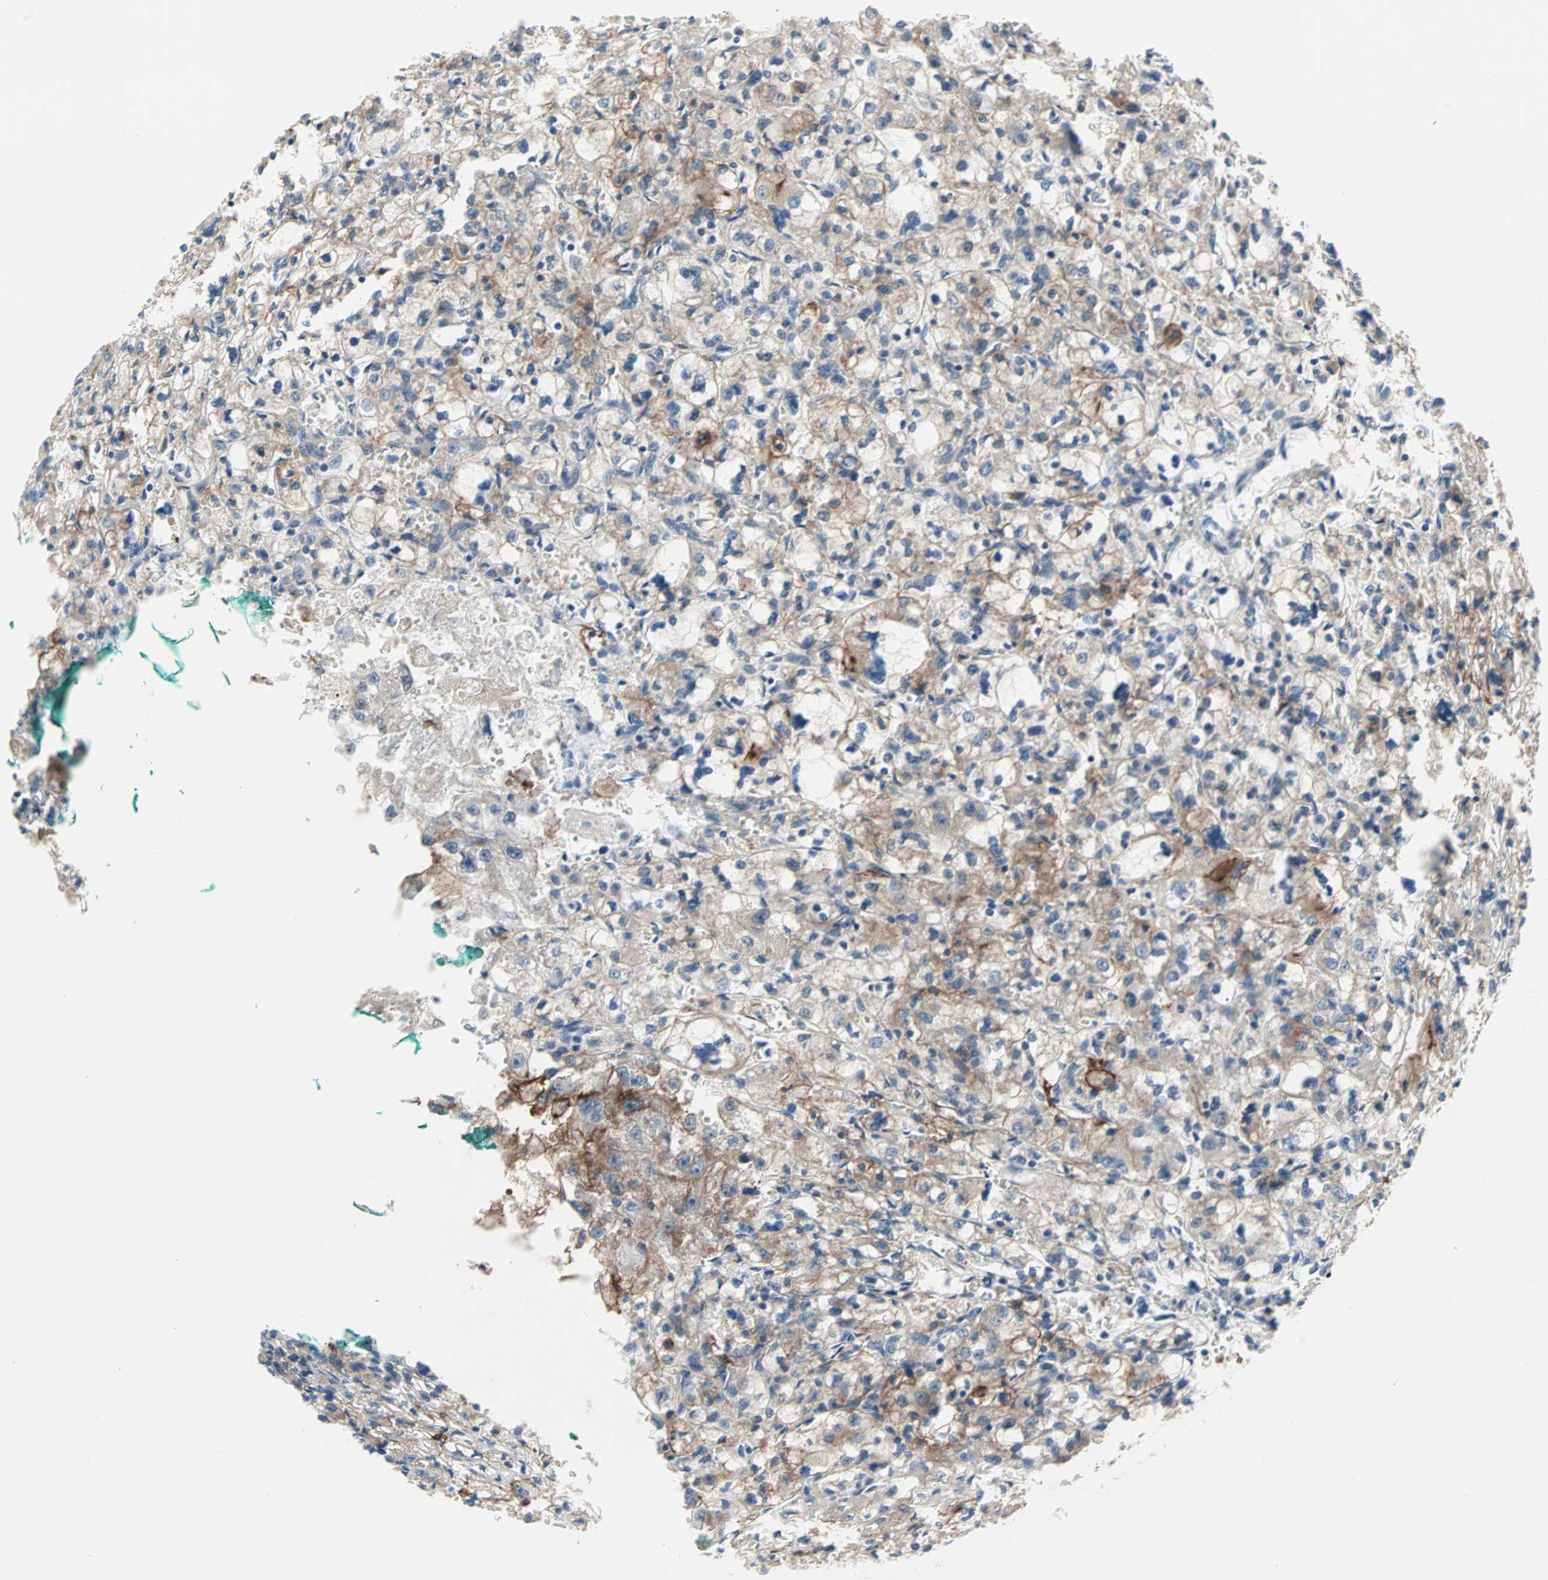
{"staining": {"intensity": "moderate", "quantity": ">75%", "location": "cytoplasmic/membranous"}, "tissue": "renal cancer", "cell_type": "Tumor cells", "image_type": "cancer", "snomed": [{"axis": "morphology", "description": "Adenocarcinoma, NOS"}, {"axis": "topography", "description": "Kidney"}], "caption": "Immunohistochemical staining of human renal cancer (adenocarcinoma) exhibits medium levels of moderate cytoplasmic/membranous positivity in about >75% of tumor cells. (DAB = brown stain, brightfield microscopy at high magnification).", "gene": "CAND2", "patient": {"sex": "female", "age": 83}}